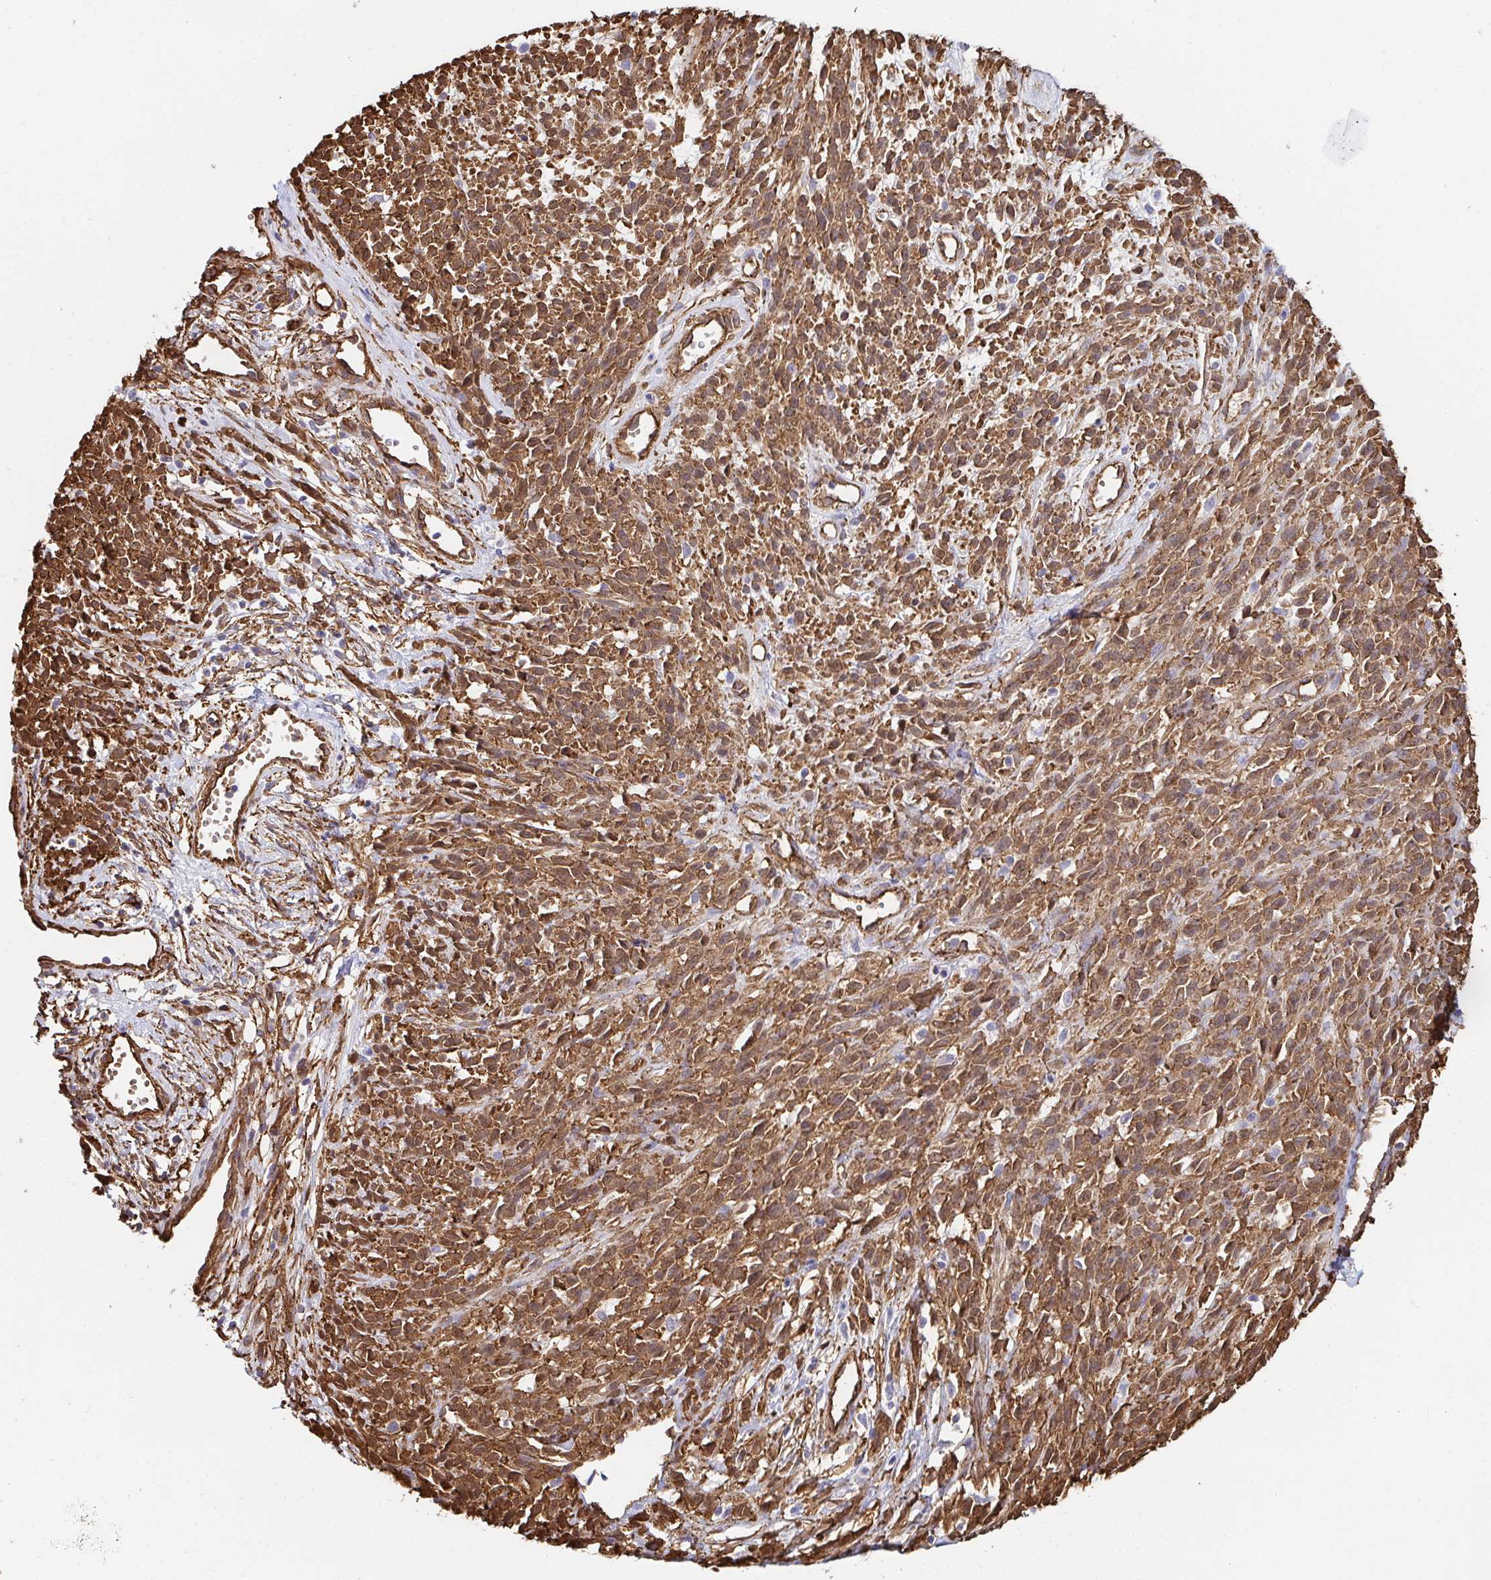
{"staining": {"intensity": "moderate", "quantity": ">75%", "location": "cytoplasmic/membranous"}, "tissue": "melanoma", "cell_type": "Tumor cells", "image_type": "cancer", "snomed": [{"axis": "morphology", "description": "Malignant melanoma, NOS"}, {"axis": "topography", "description": "Skin"}, {"axis": "topography", "description": "Skin of trunk"}], "caption": "Protein analysis of malignant melanoma tissue exhibits moderate cytoplasmic/membranous staining in approximately >75% of tumor cells.", "gene": "CTTN", "patient": {"sex": "male", "age": 74}}